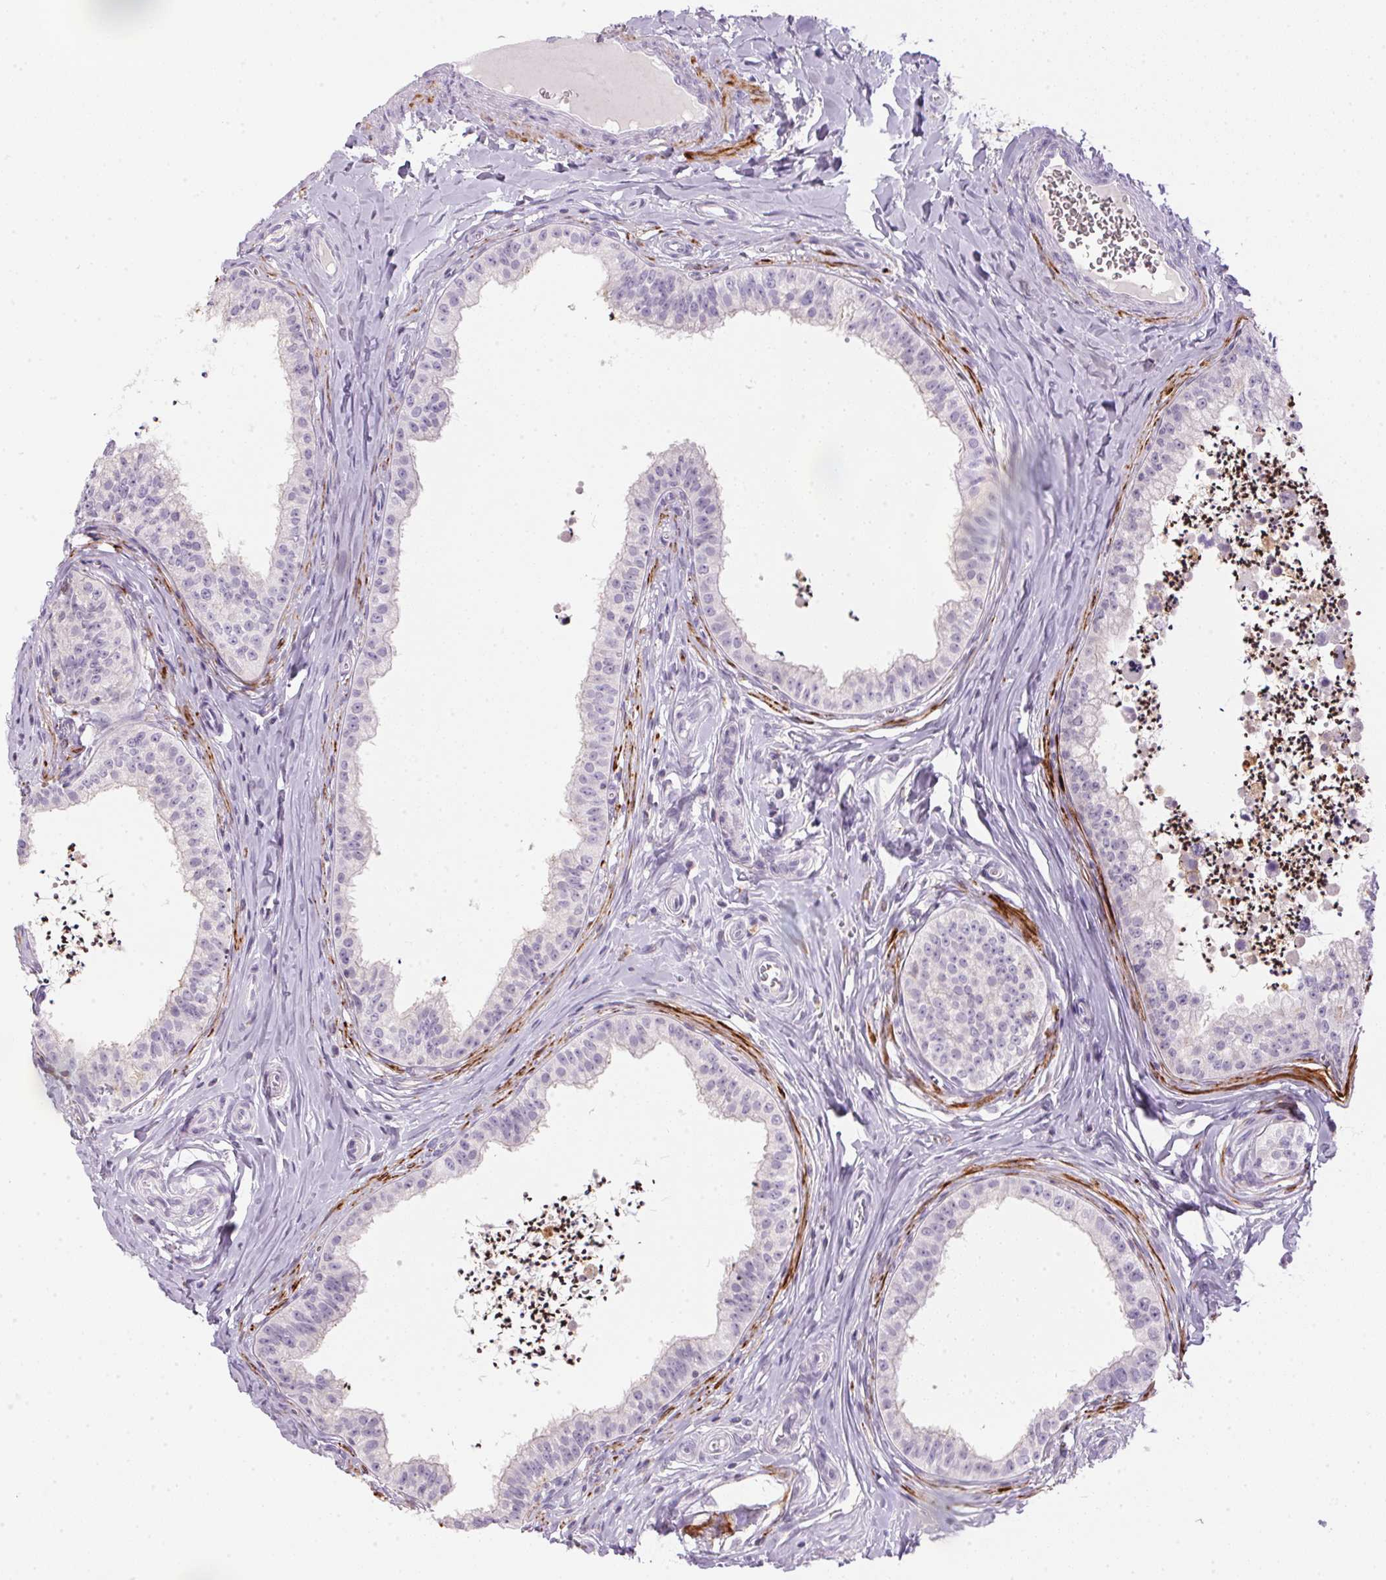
{"staining": {"intensity": "strong", "quantity": "<25%", "location": "cytoplasmic/membranous"}, "tissue": "epididymis", "cell_type": "Glandular cells", "image_type": "normal", "snomed": [{"axis": "morphology", "description": "Normal tissue, NOS"}, {"axis": "topography", "description": "Epididymis"}], "caption": "Strong cytoplasmic/membranous staining for a protein is identified in approximately <25% of glandular cells of normal epididymis using immunohistochemistry (IHC).", "gene": "ECPAS", "patient": {"sex": "male", "age": 24}}